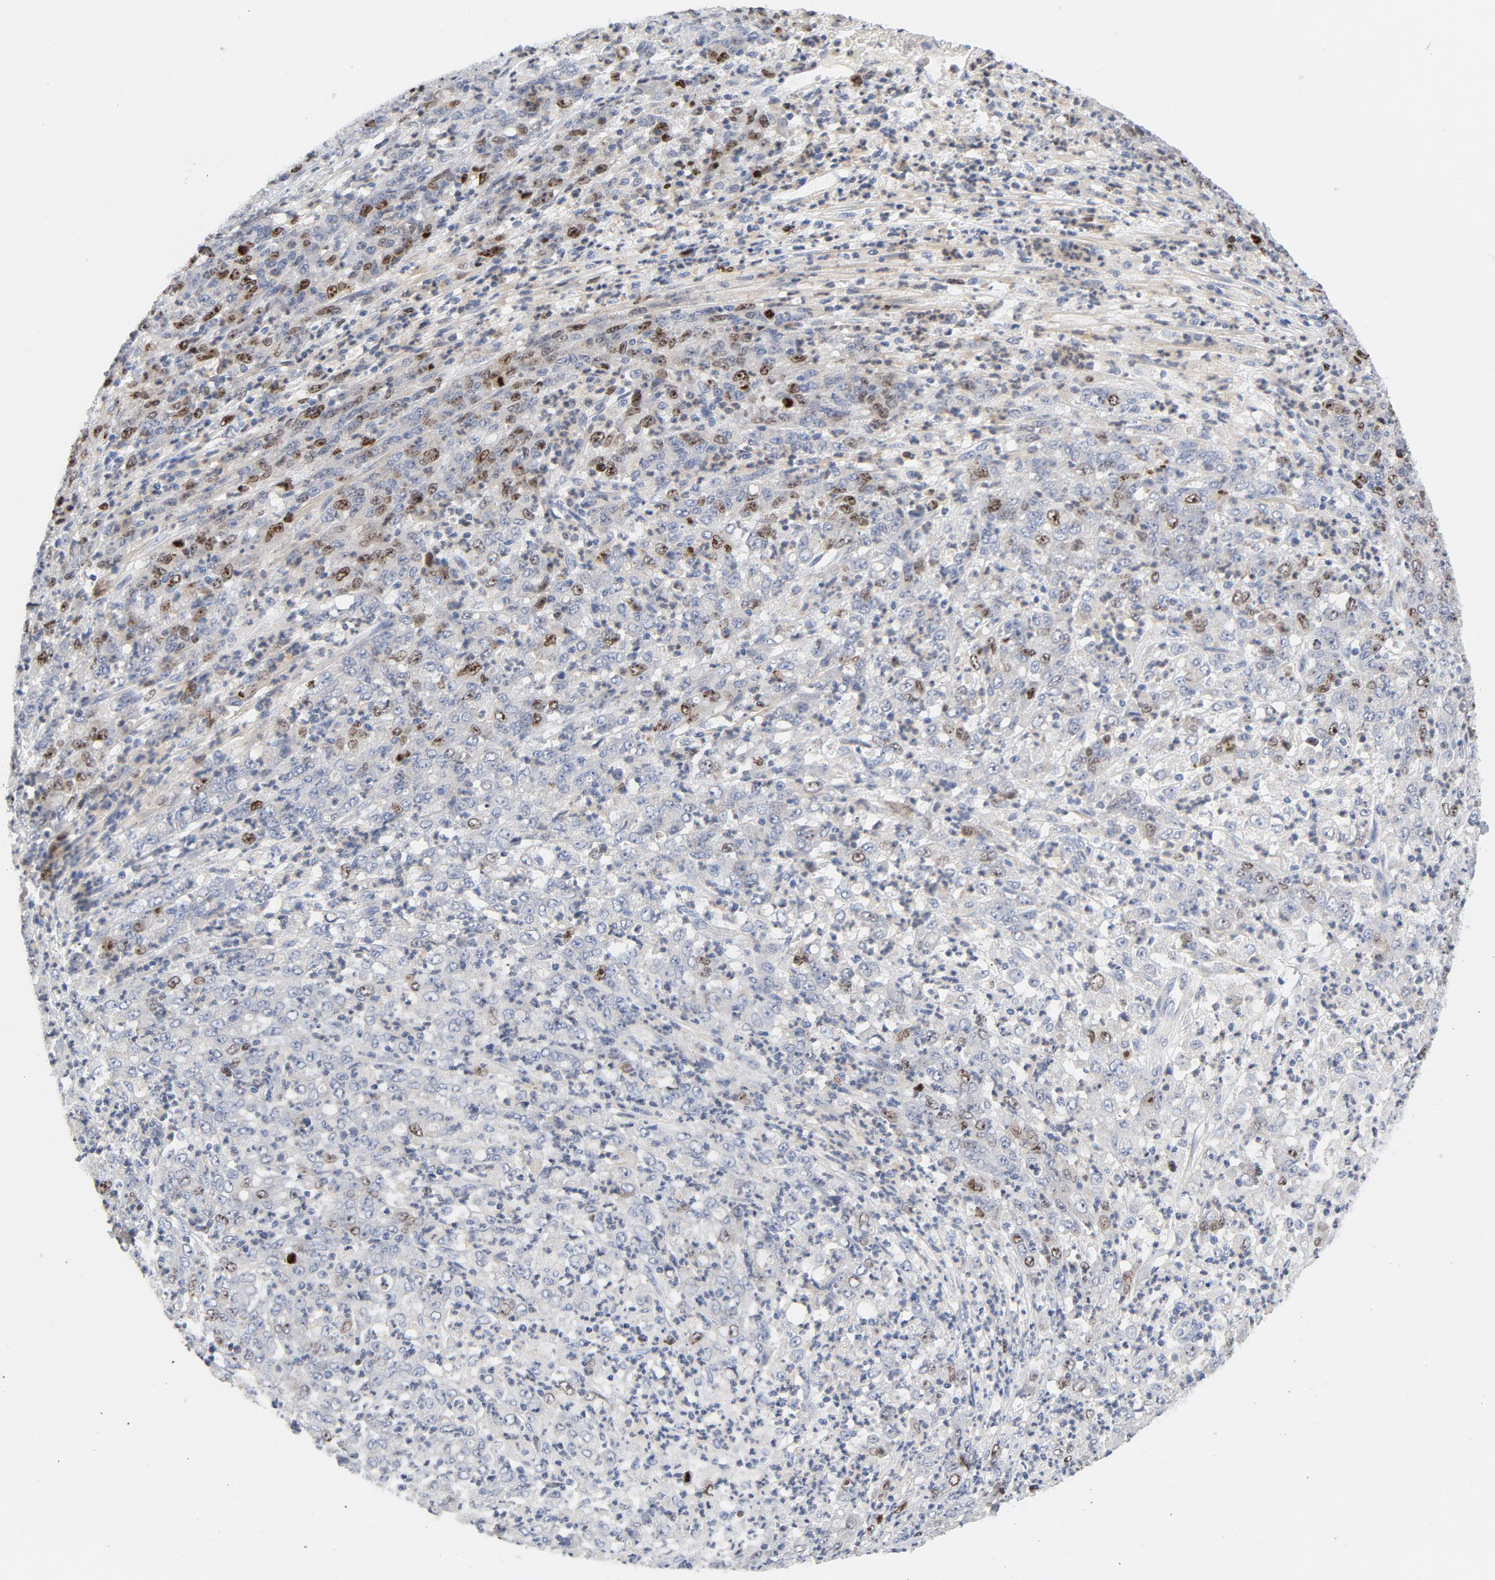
{"staining": {"intensity": "moderate", "quantity": "<25%", "location": "nuclear"}, "tissue": "stomach cancer", "cell_type": "Tumor cells", "image_type": "cancer", "snomed": [{"axis": "morphology", "description": "Adenocarcinoma, NOS"}, {"axis": "topography", "description": "Stomach, lower"}], "caption": "Stomach cancer was stained to show a protein in brown. There is low levels of moderate nuclear staining in about <25% of tumor cells. The staining is performed using DAB (3,3'-diaminobenzidine) brown chromogen to label protein expression. The nuclei are counter-stained blue using hematoxylin.", "gene": "BIRC5", "patient": {"sex": "female", "age": 71}}